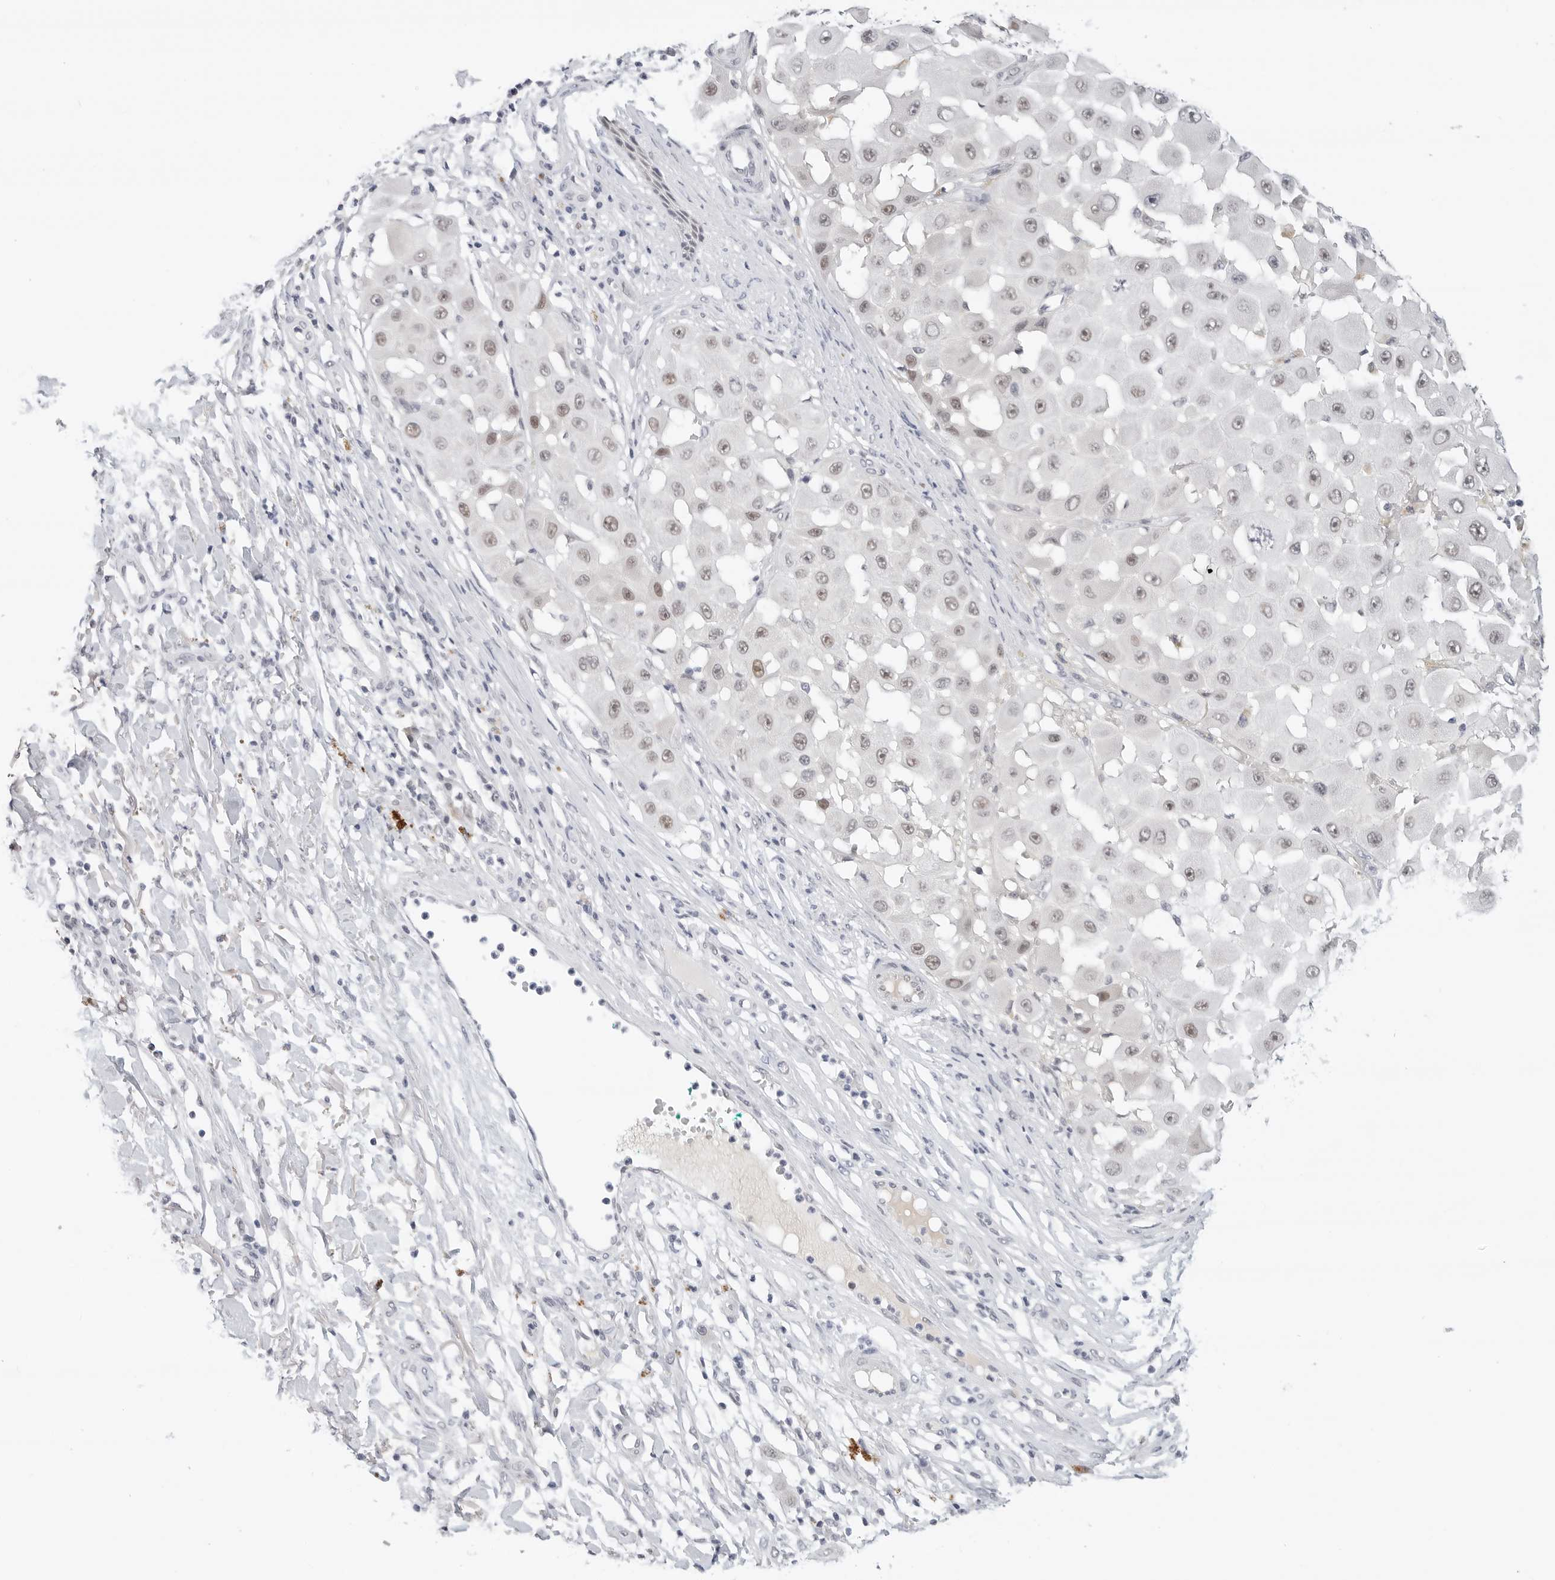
{"staining": {"intensity": "weak", "quantity": ">75%", "location": "nuclear"}, "tissue": "melanoma", "cell_type": "Tumor cells", "image_type": "cancer", "snomed": [{"axis": "morphology", "description": "Malignant melanoma, NOS"}, {"axis": "topography", "description": "Skin"}], "caption": "The histopathology image shows staining of melanoma, revealing weak nuclear protein staining (brown color) within tumor cells.", "gene": "TSEN2", "patient": {"sex": "female", "age": 81}}